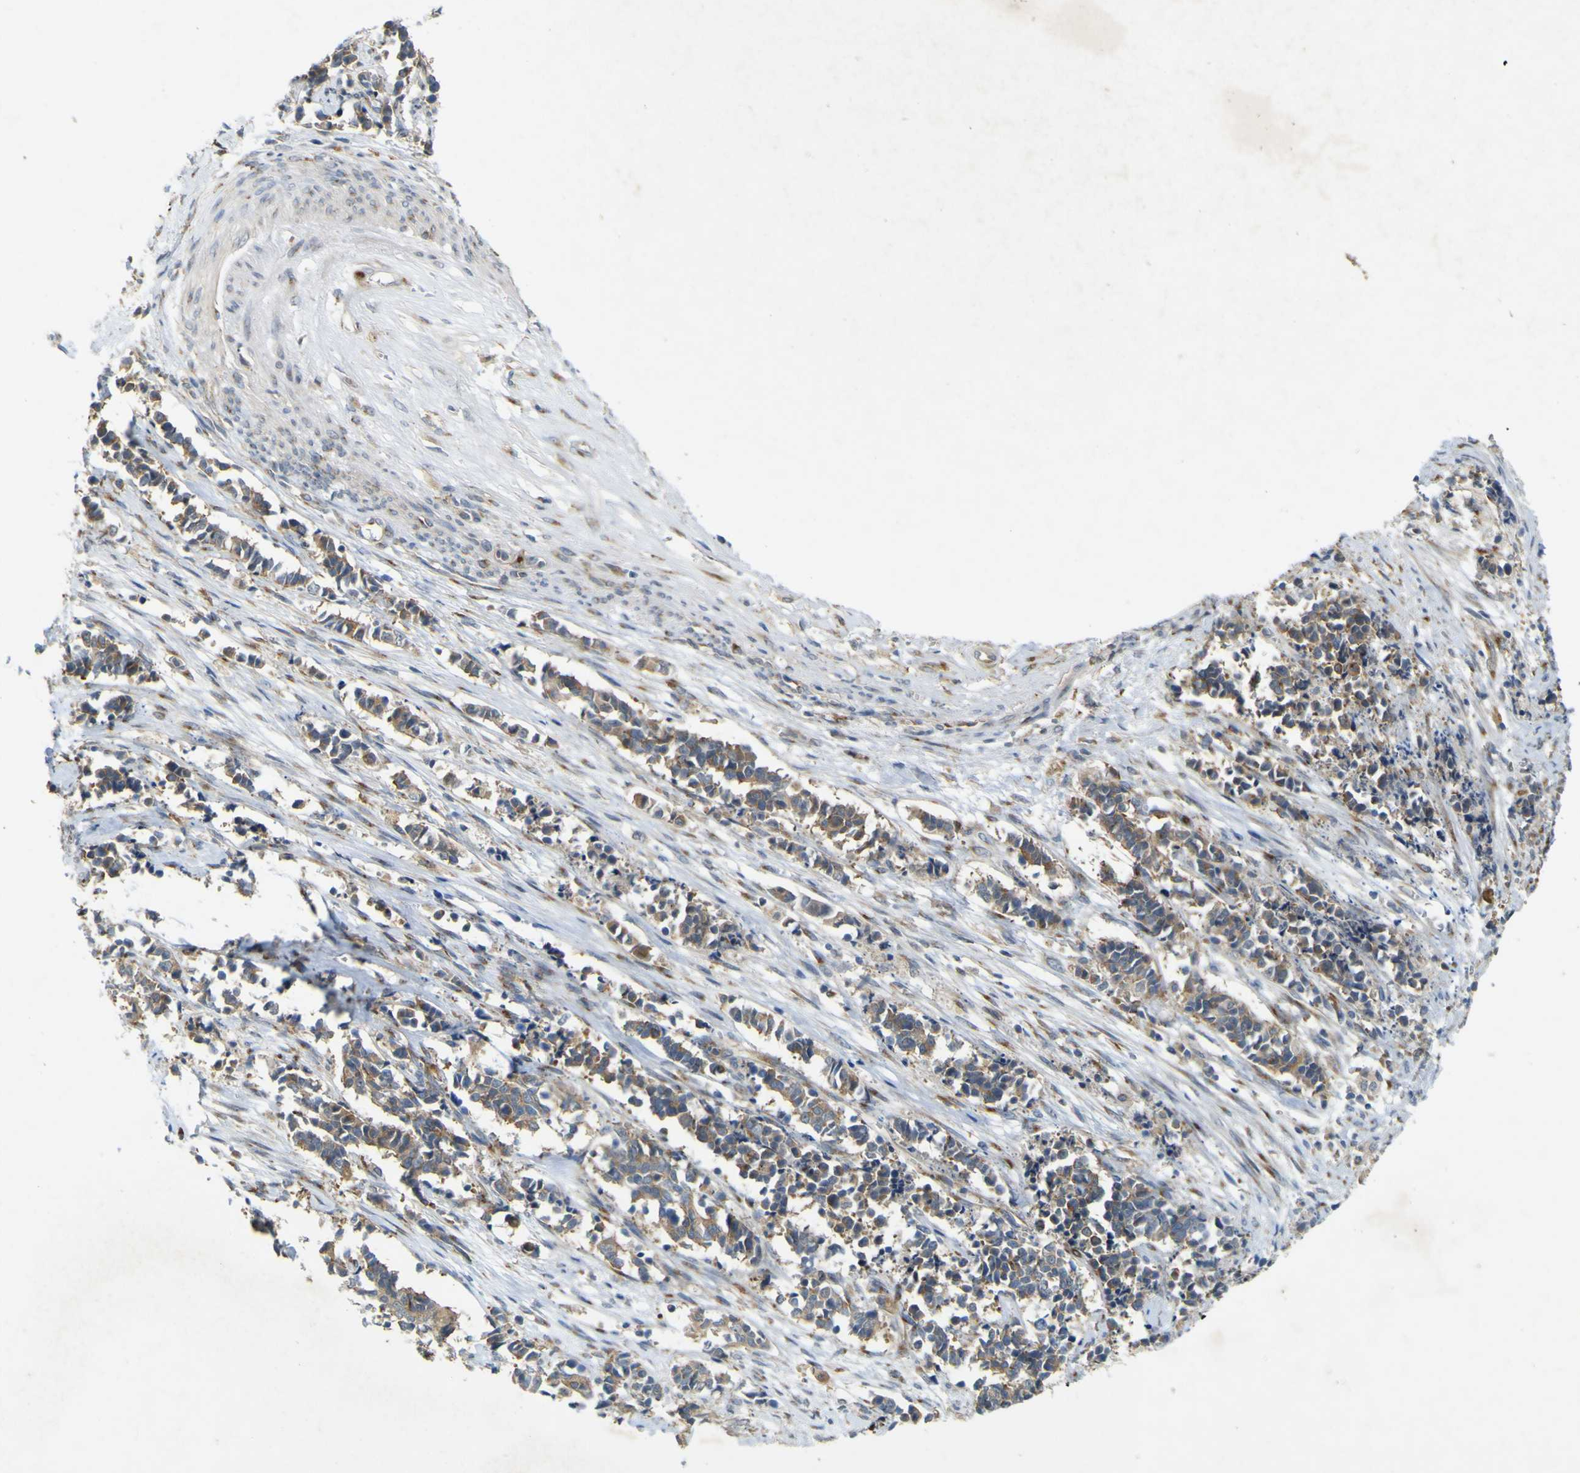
{"staining": {"intensity": "weak", "quantity": ">75%", "location": "cytoplasmic/membranous"}, "tissue": "cervical cancer", "cell_type": "Tumor cells", "image_type": "cancer", "snomed": [{"axis": "morphology", "description": "Normal tissue, NOS"}, {"axis": "morphology", "description": "Squamous cell carcinoma, NOS"}, {"axis": "topography", "description": "Cervix"}], "caption": "A high-resolution photomicrograph shows immunohistochemistry staining of cervical cancer, which demonstrates weak cytoplasmic/membranous positivity in about >75% of tumor cells. Using DAB (3,3'-diaminobenzidine) (brown) and hematoxylin (blue) stains, captured at high magnification using brightfield microscopy.", "gene": "IGF2R", "patient": {"sex": "female", "age": 35}}